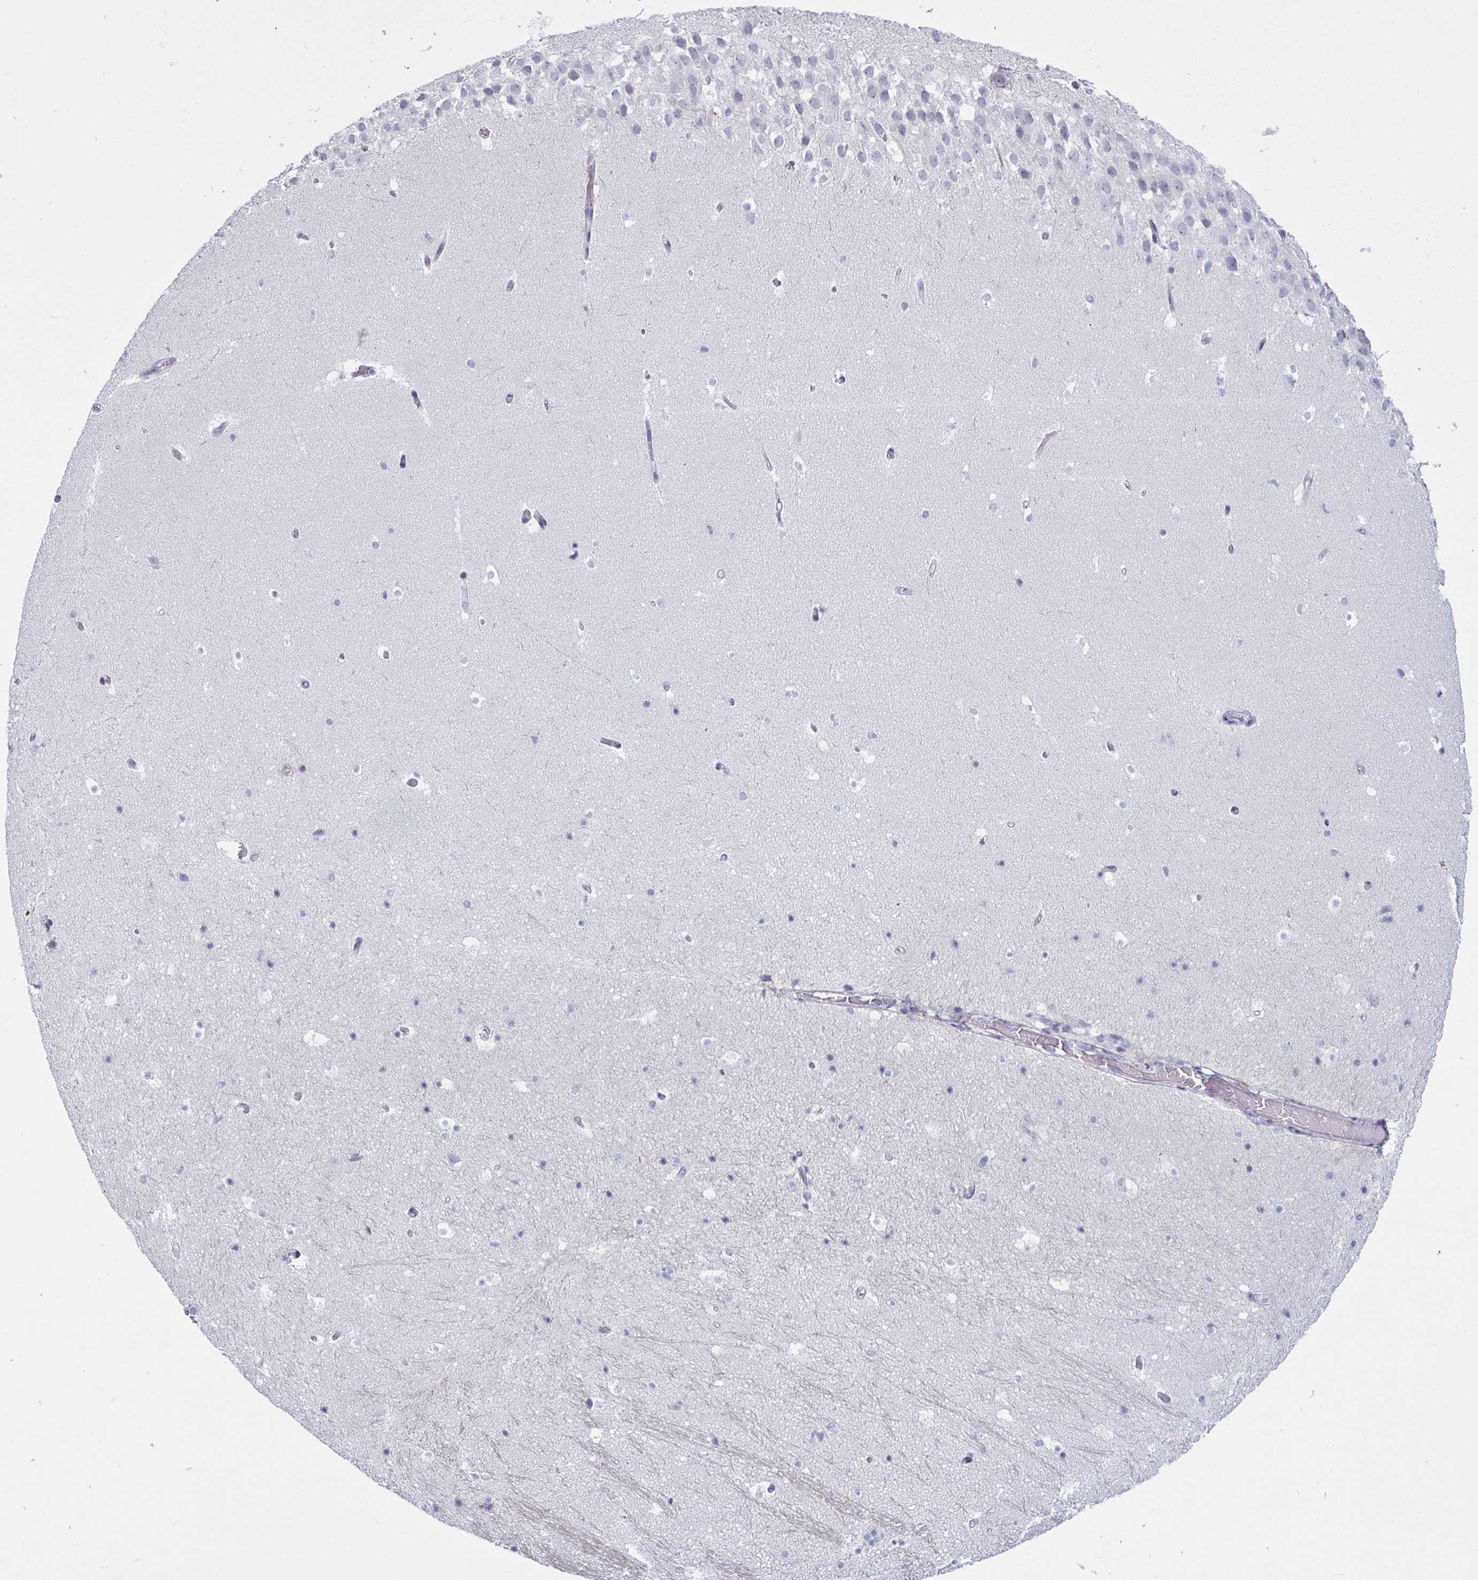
{"staining": {"intensity": "negative", "quantity": "none", "location": "none"}, "tissue": "hippocampus", "cell_type": "Glial cells", "image_type": "normal", "snomed": [{"axis": "morphology", "description": "Normal tissue, NOS"}, {"axis": "topography", "description": "Hippocampus"}], "caption": "High magnification brightfield microscopy of benign hippocampus stained with DAB (brown) and counterstained with hematoxylin (blue): glial cells show no significant staining. The staining is performed using DAB brown chromogen with nuclei counter-stained in using hematoxylin.", "gene": "TCEAL8", "patient": {"sex": "male", "age": 26}}